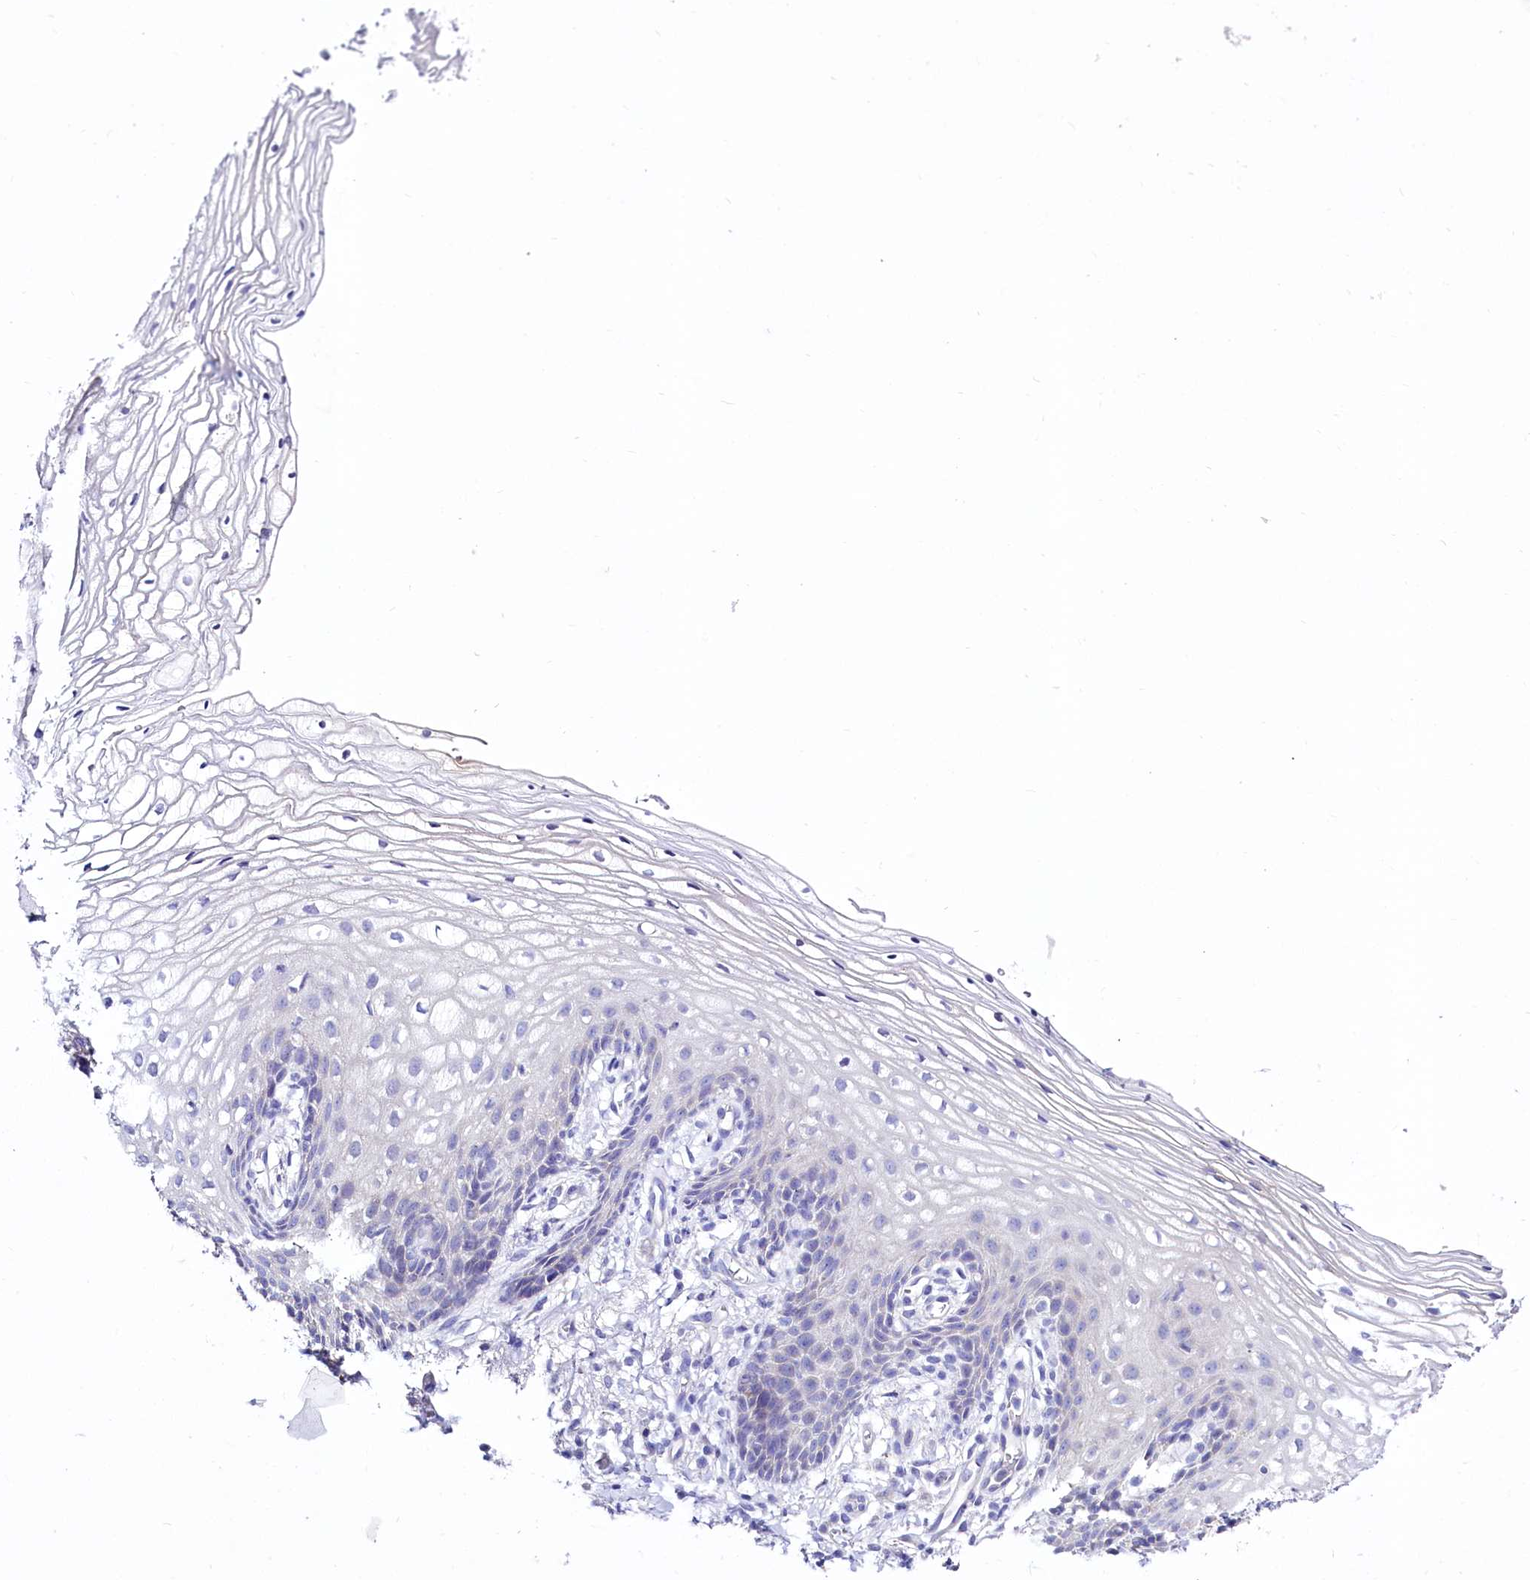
{"staining": {"intensity": "negative", "quantity": "none", "location": "none"}, "tissue": "vagina", "cell_type": "Squamous epithelial cells", "image_type": "normal", "snomed": [{"axis": "morphology", "description": "Normal tissue, NOS"}, {"axis": "topography", "description": "Vagina"}], "caption": "A high-resolution micrograph shows immunohistochemistry (IHC) staining of benign vagina, which demonstrates no significant staining in squamous epithelial cells.", "gene": "ABHD5", "patient": {"sex": "female", "age": 60}}